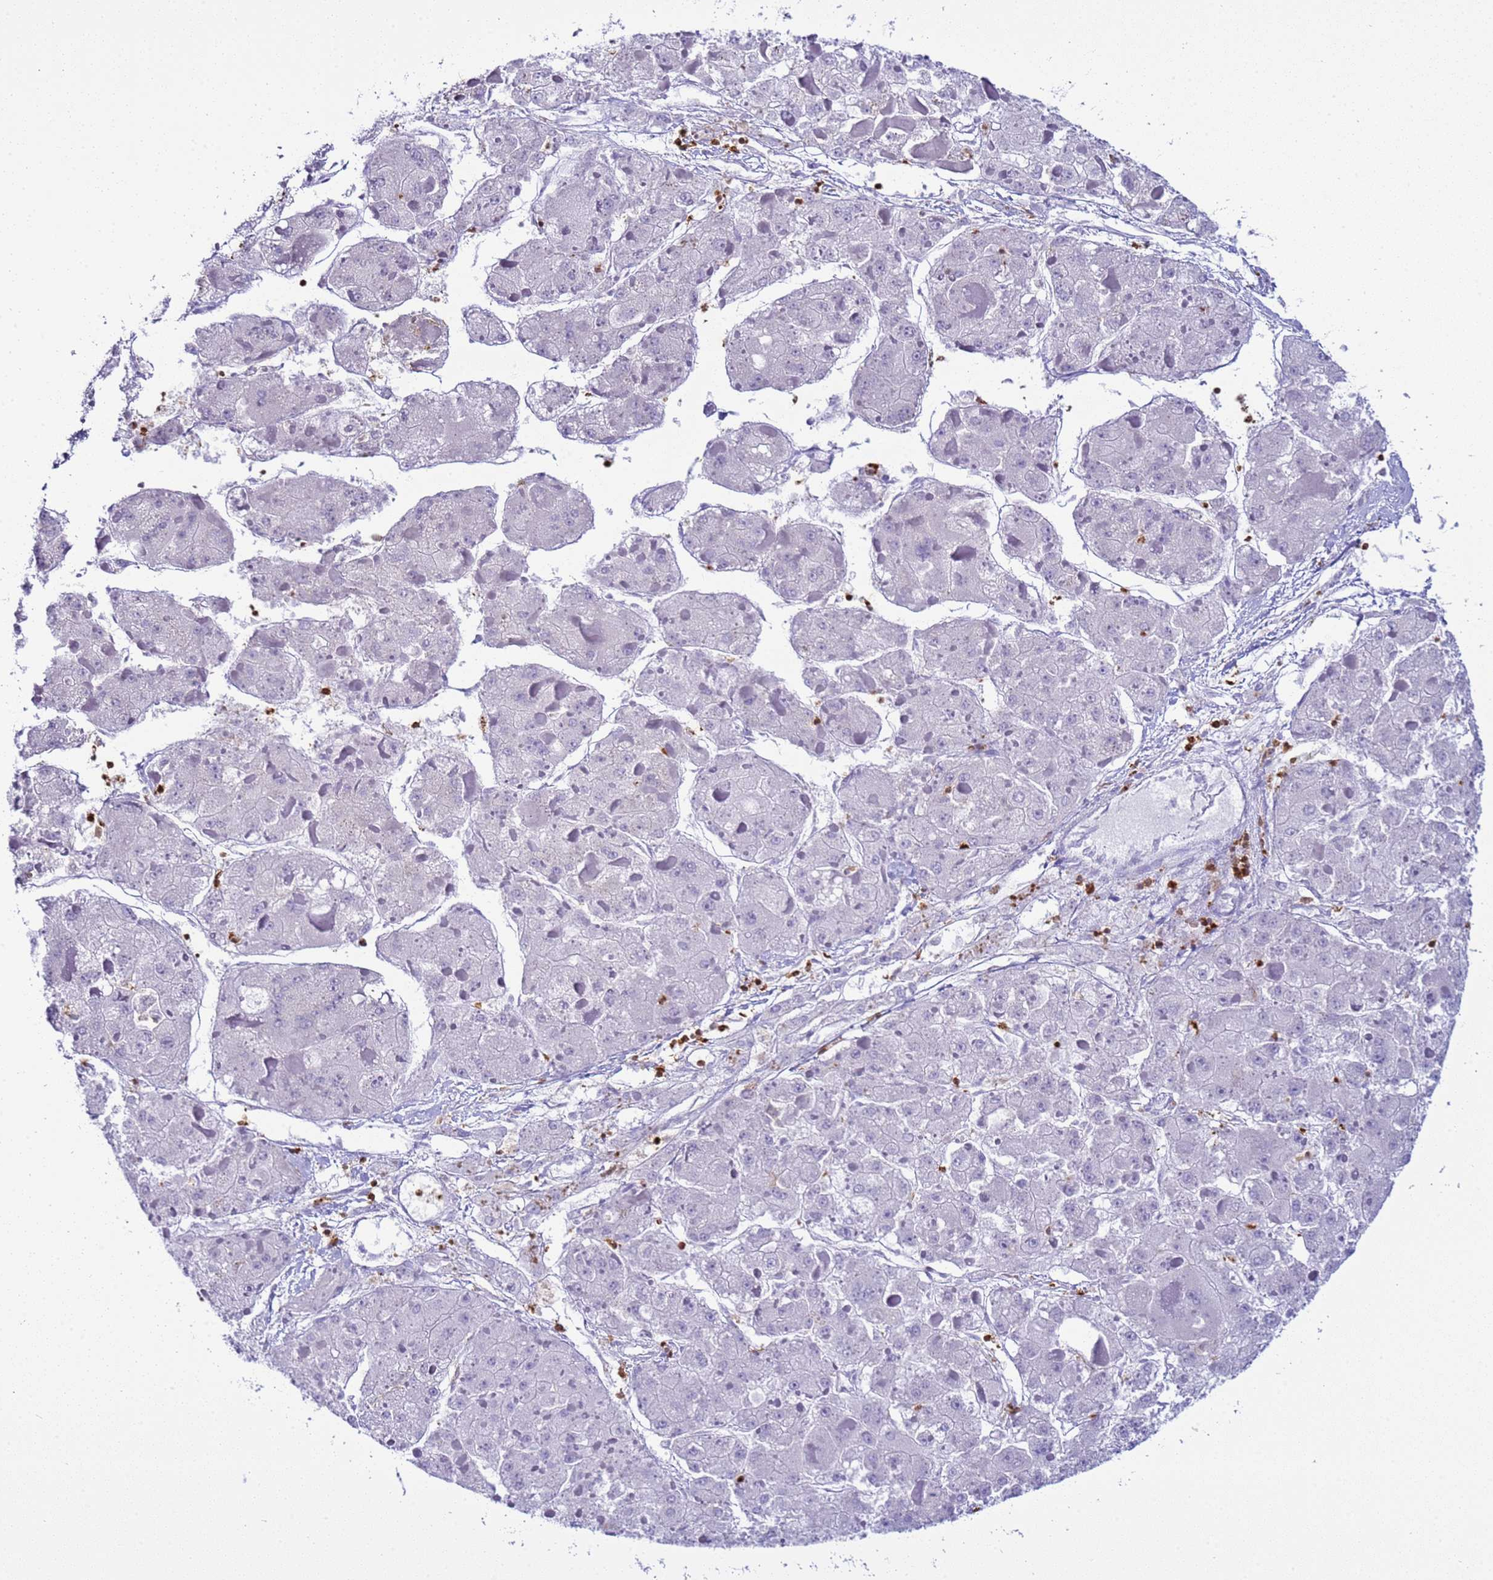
{"staining": {"intensity": "negative", "quantity": "none", "location": "none"}, "tissue": "liver cancer", "cell_type": "Tumor cells", "image_type": "cancer", "snomed": [{"axis": "morphology", "description": "Carcinoma, Hepatocellular, NOS"}, {"axis": "topography", "description": "Liver"}], "caption": "Immunohistochemistry image of neoplastic tissue: human liver cancer (hepatocellular carcinoma) stained with DAB reveals no significant protein positivity in tumor cells.", "gene": "IRF5", "patient": {"sex": "female", "age": 73}}